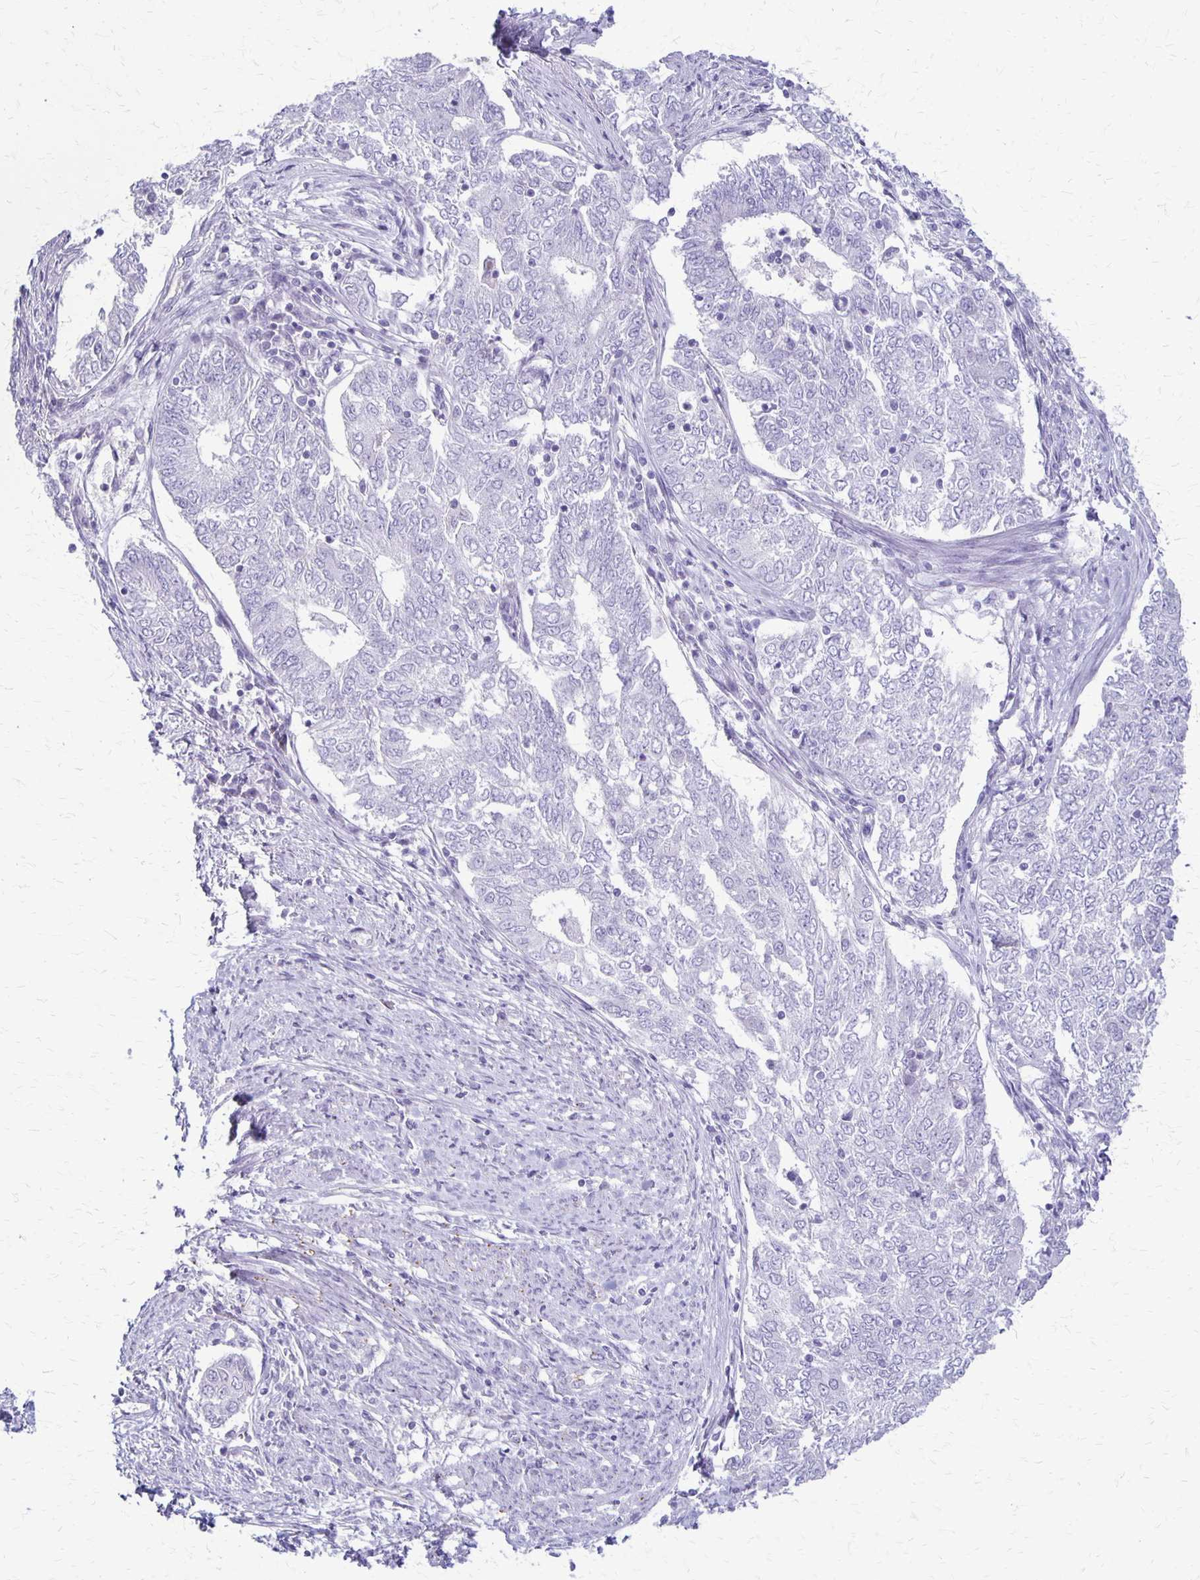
{"staining": {"intensity": "negative", "quantity": "none", "location": "none"}, "tissue": "endometrial cancer", "cell_type": "Tumor cells", "image_type": "cancer", "snomed": [{"axis": "morphology", "description": "Adenocarcinoma, NOS"}, {"axis": "topography", "description": "Endometrium"}], "caption": "The micrograph displays no significant staining in tumor cells of endometrial cancer. (Immunohistochemistry, brightfield microscopy, high magnification).", "gene": "RHOC", "patient": {"sex": "female", "age": 62}}